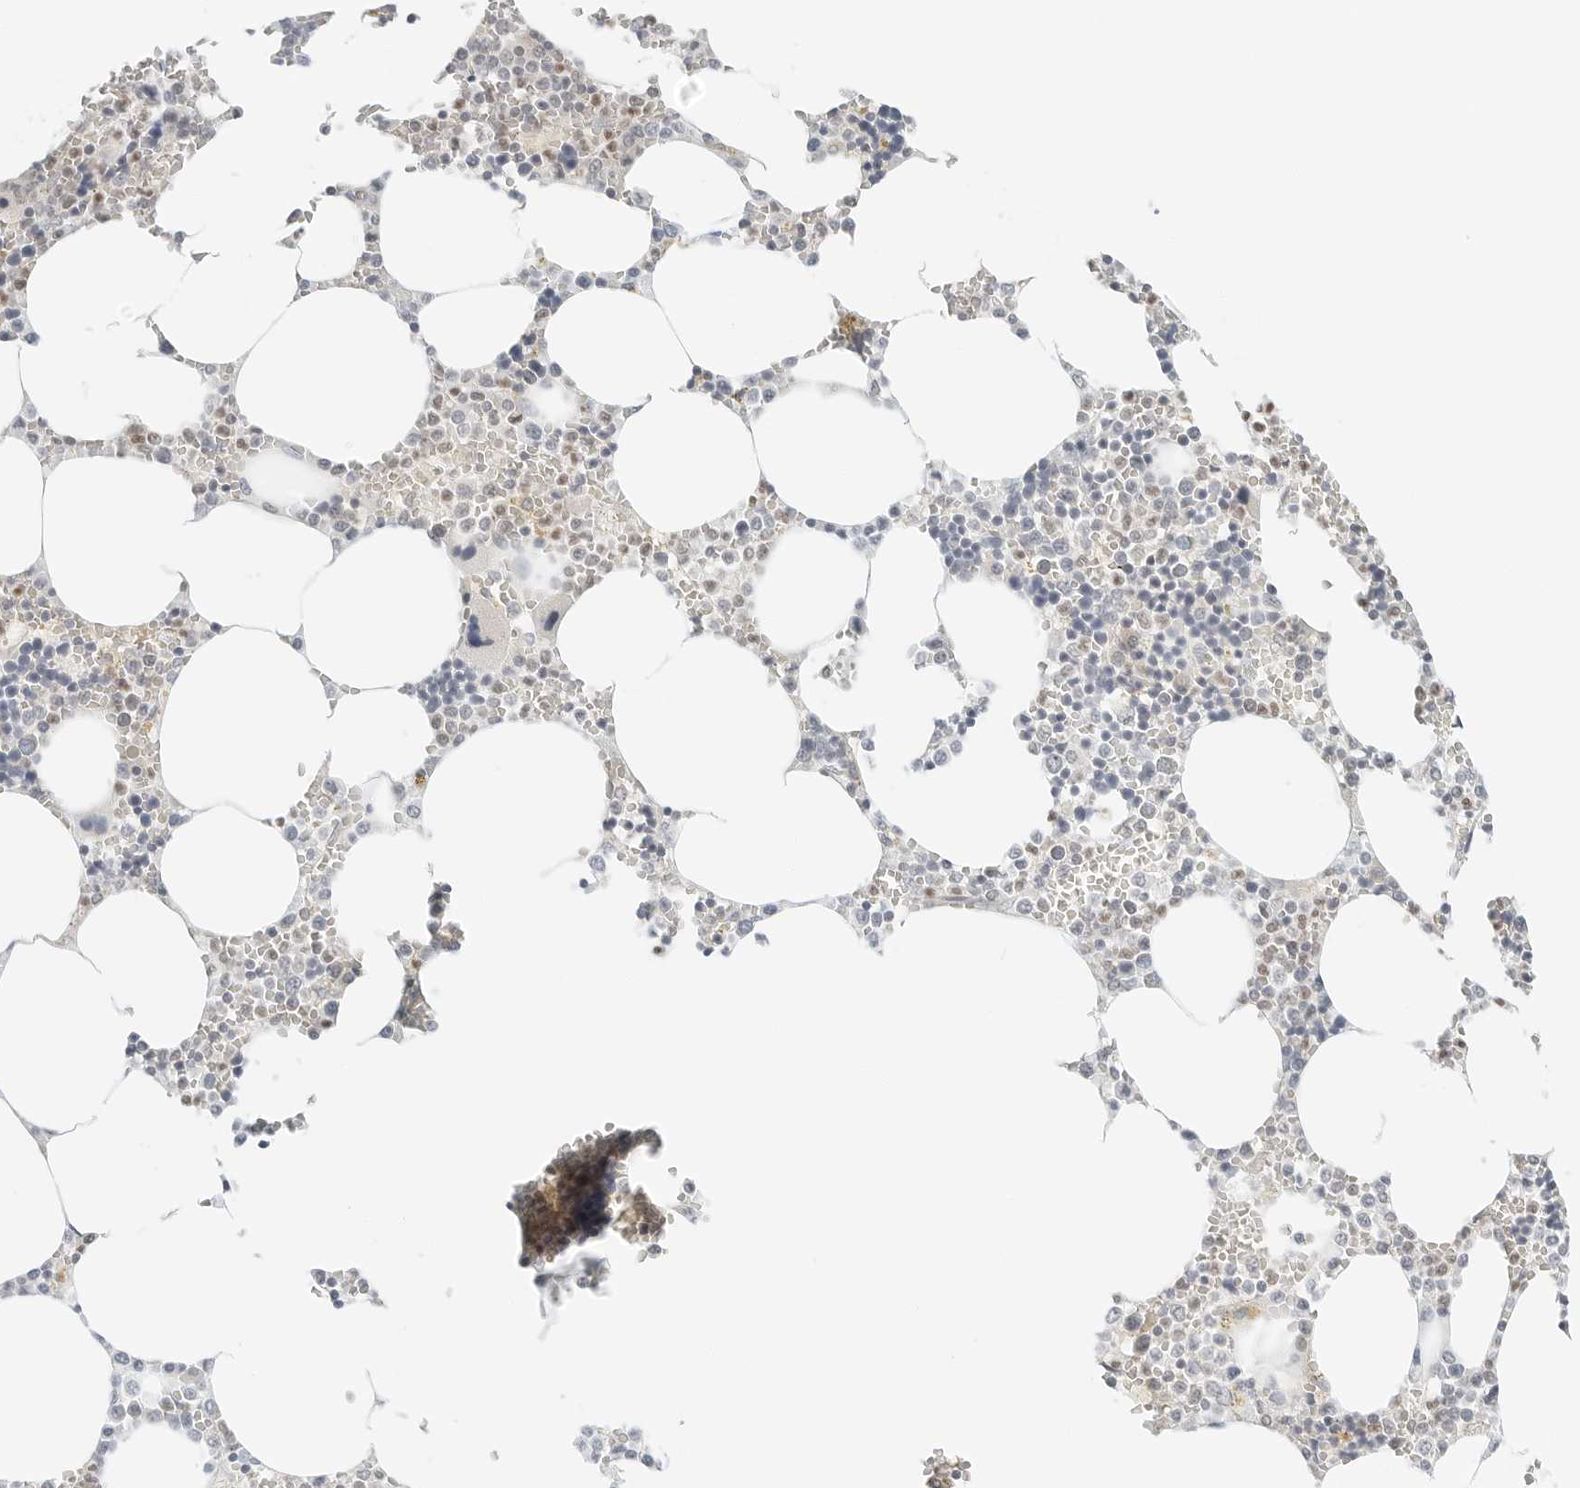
{"staining": {"intensity": "weak", "quantity": "<25%", "location": "cytoplasmic/membranous"}, "tissue": "bone marrow", "cell_type": "Hematopoietic cells", "image_type": "normal", "snomed": [{"axis": "morphology", "description": "Normal tissue, NOS"}, {"axis": "topography", "description": "Bone marrow"}], "caption": "Immunohistochemistry (IHC) of normal bone marrow exhibits no expression in hematopoietic cells. The staining is performed using DAB brown chromogen with nuclei counter-stained in using hematoxylin.", "gene": "IQCC", "patient": {"sex": "male", "age": 70}}